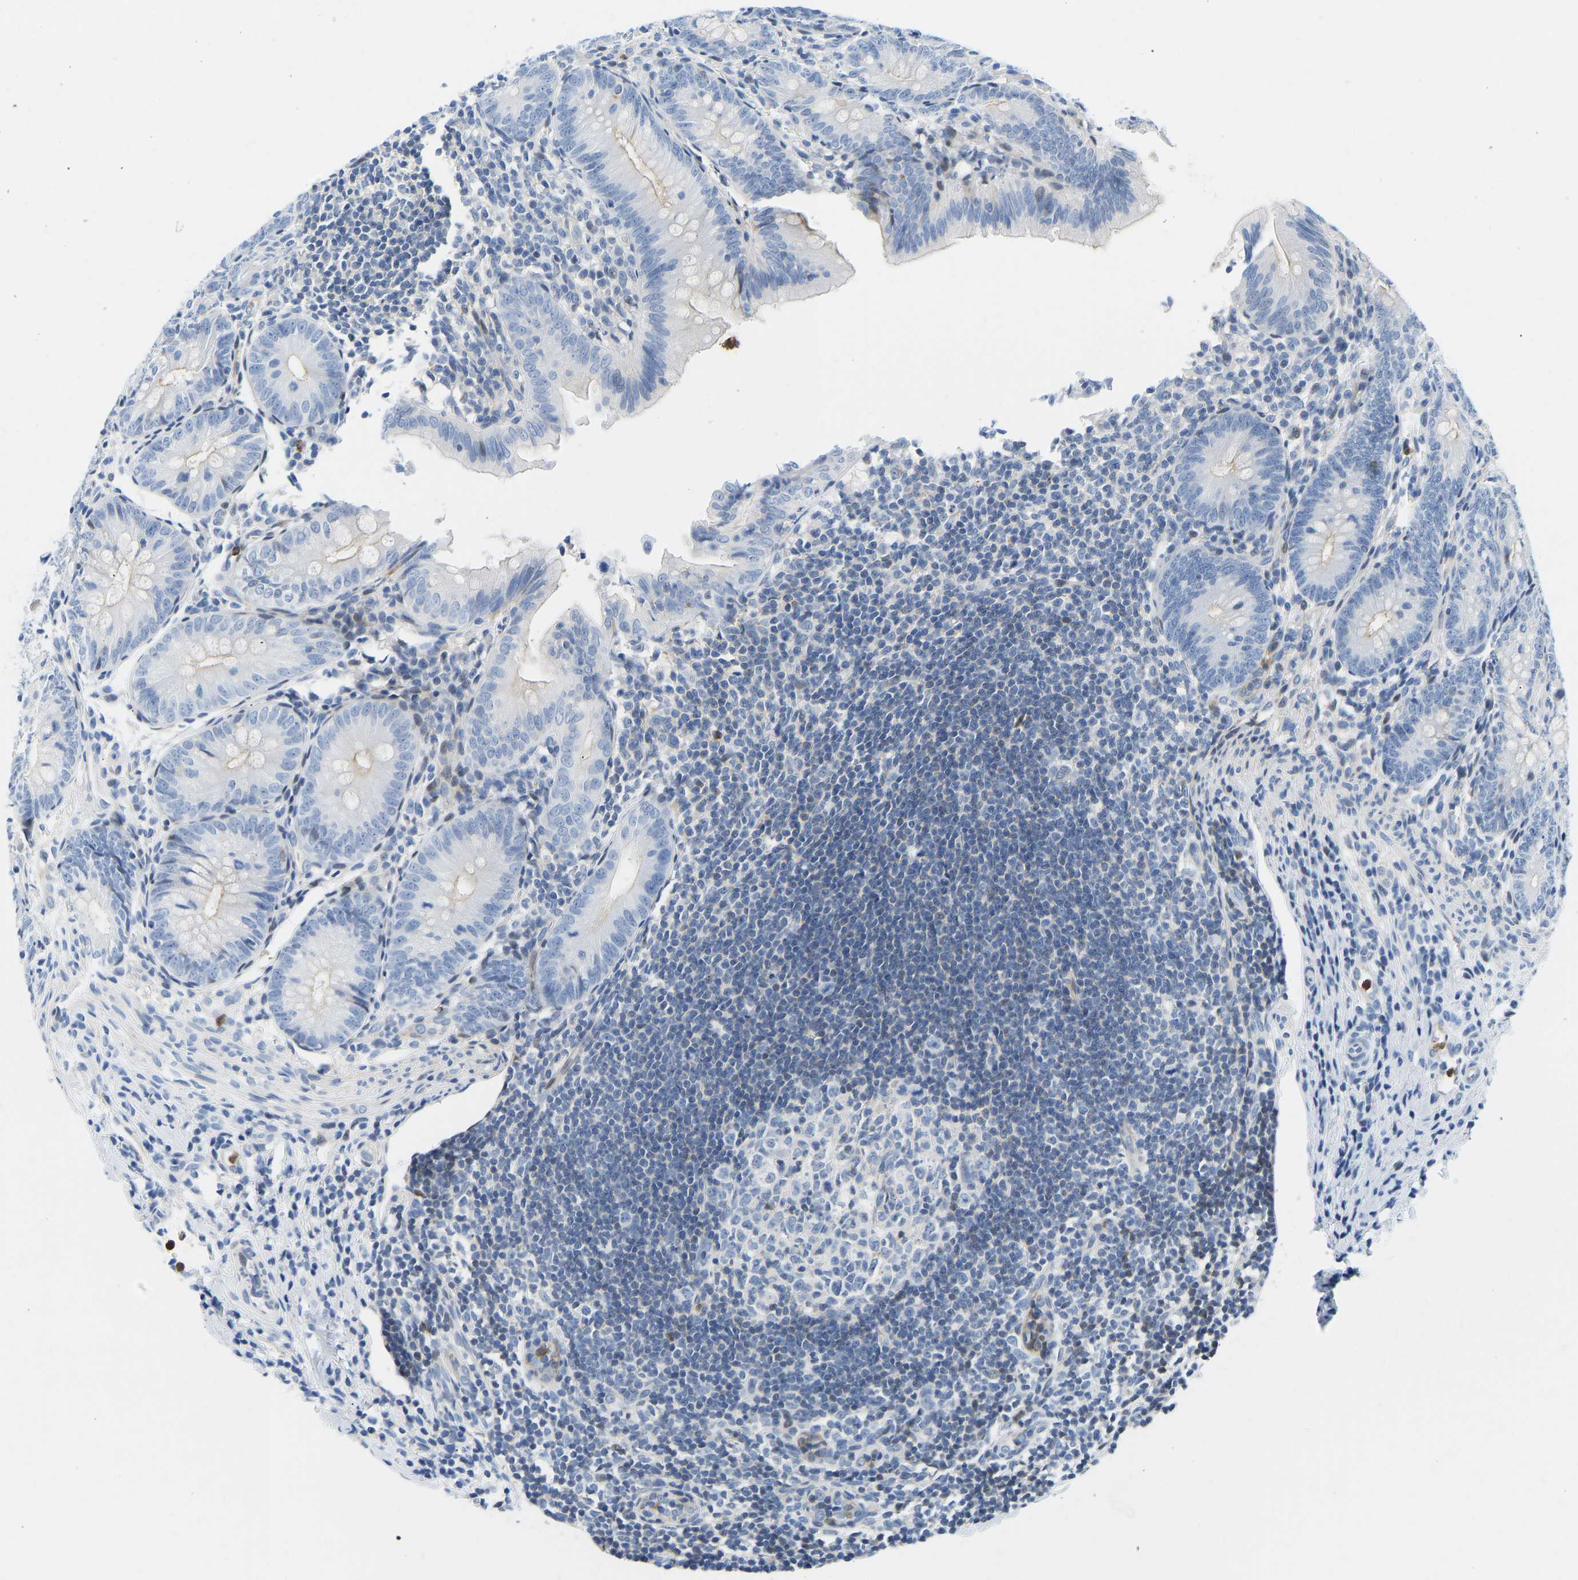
{"staining": {"intensity": "negative", "quantity": "none", "location": "none"}, "tissue": "appendix", "cell_type": "Glandular cells", "image_type": "normal", "snomed": [{"axis": "morphology", "description": "Normal tissue, NOS"}, {"axis": "topography", "description": "Appendix"}], "caption": "This histopathology image is of normal appendix stained with immunohistochemistry (IHC) to label a protein in brown with the nuclei are counter-stained blue. There is no expression in glandular cells. Nuclei are stained in blue.", "gene": "HDAC5", "patient": {"sex": "male", "age": 1}}